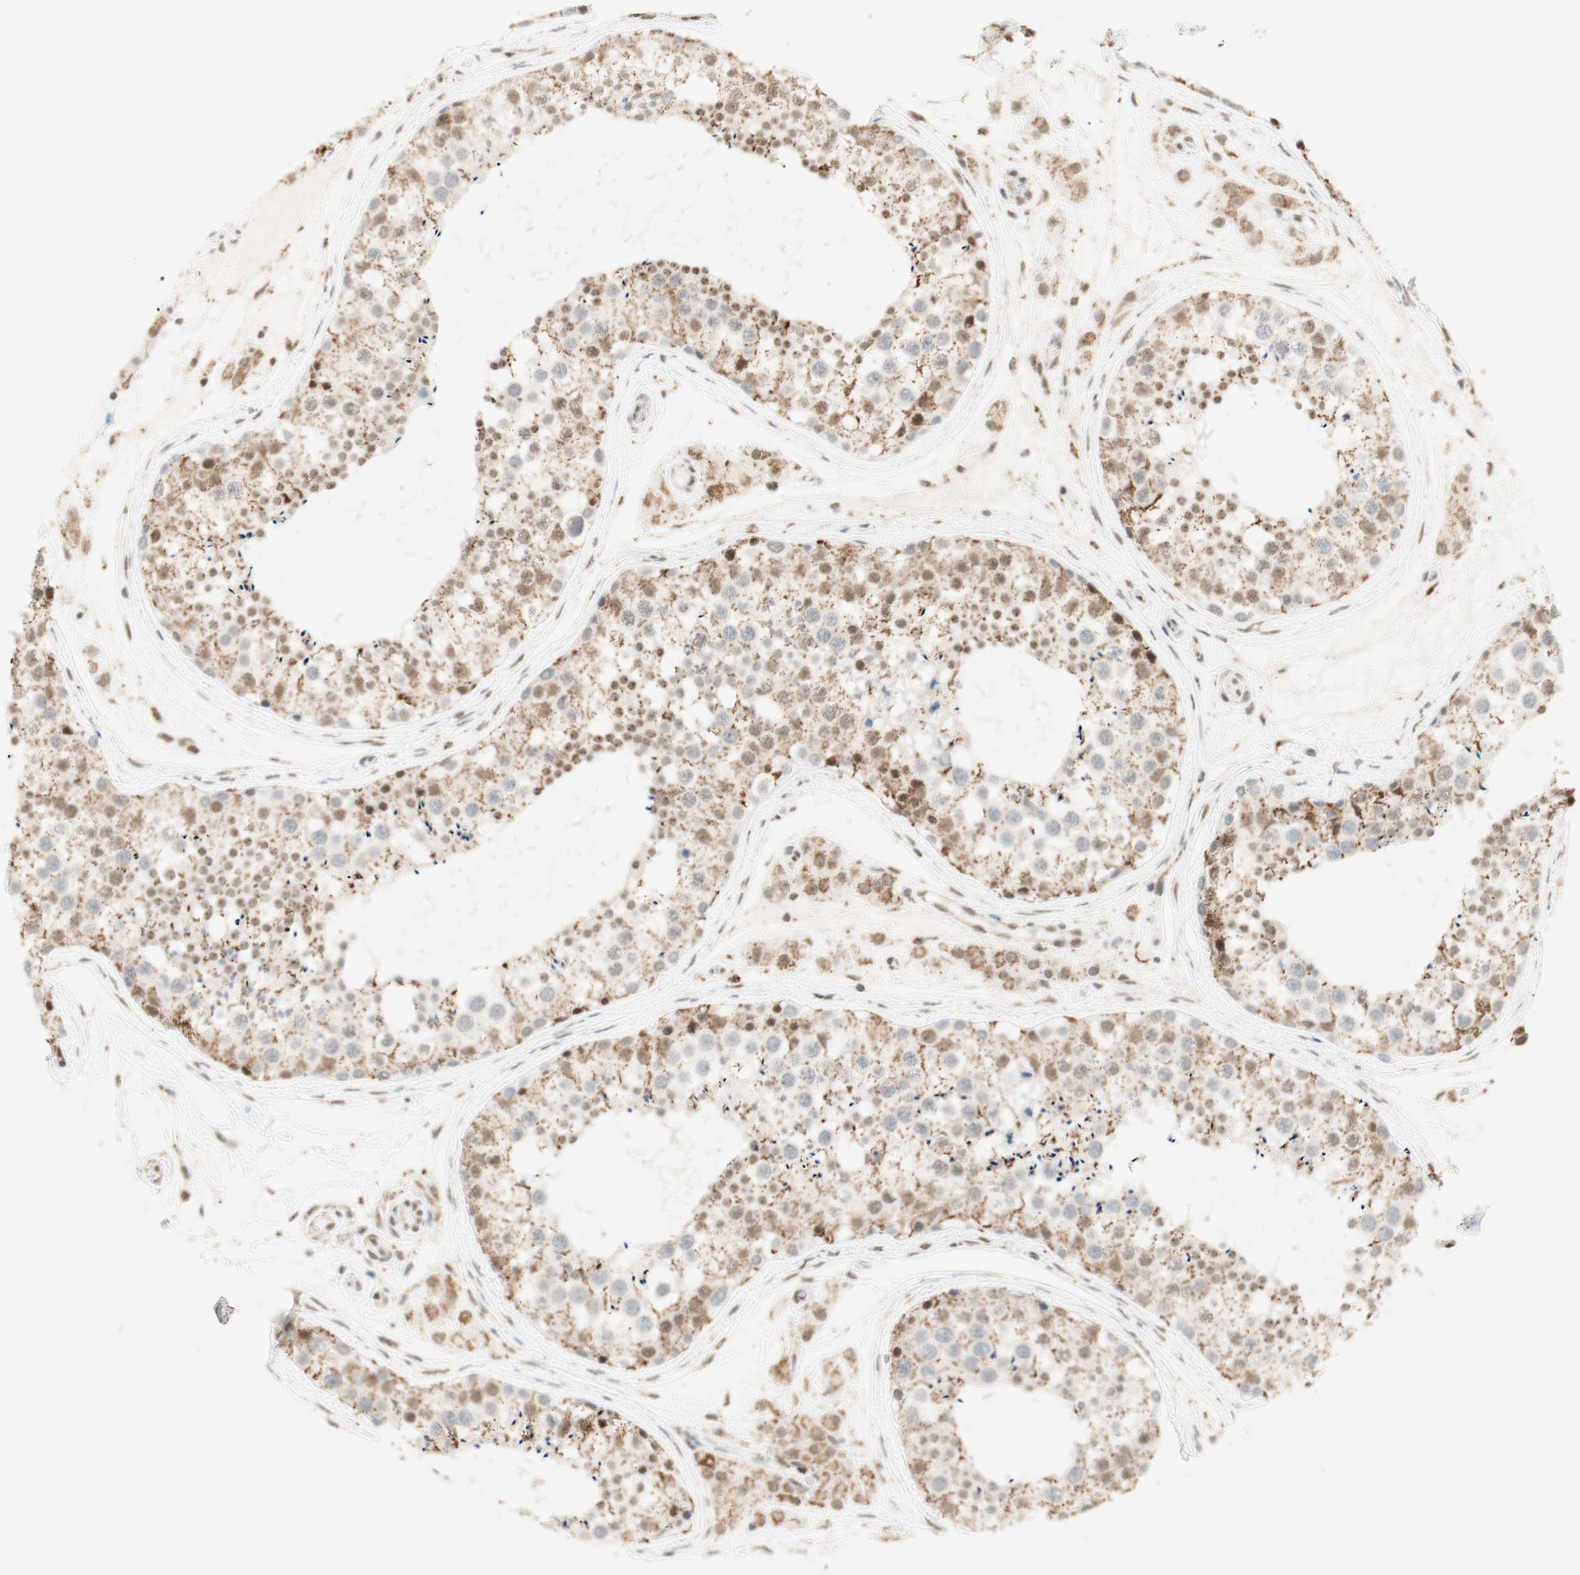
{"staining": {"intensity": "moderate", "quantity": ">75%", "location": "cytoplasmic/membranous,nuclear"}, "tissue": "testis", "cell_type": "Cells in seminiferous ducts", "image_type": "normal", "snomed": [{"axis": "morphology", "description": "Normal tissue, NOS"}, {"axis": "topography", "description": "Testis"}], "caption": "A brown stain highlights moderate cytoplasmic/membranous,nuclear positivity of a protein in cells in seminiferous ducts of benign human testis. The protein is shown in brown color, while the nuclei are stained blue.", "gene": "ZNF782", "patient": {"sex": "male", "age": 46}}